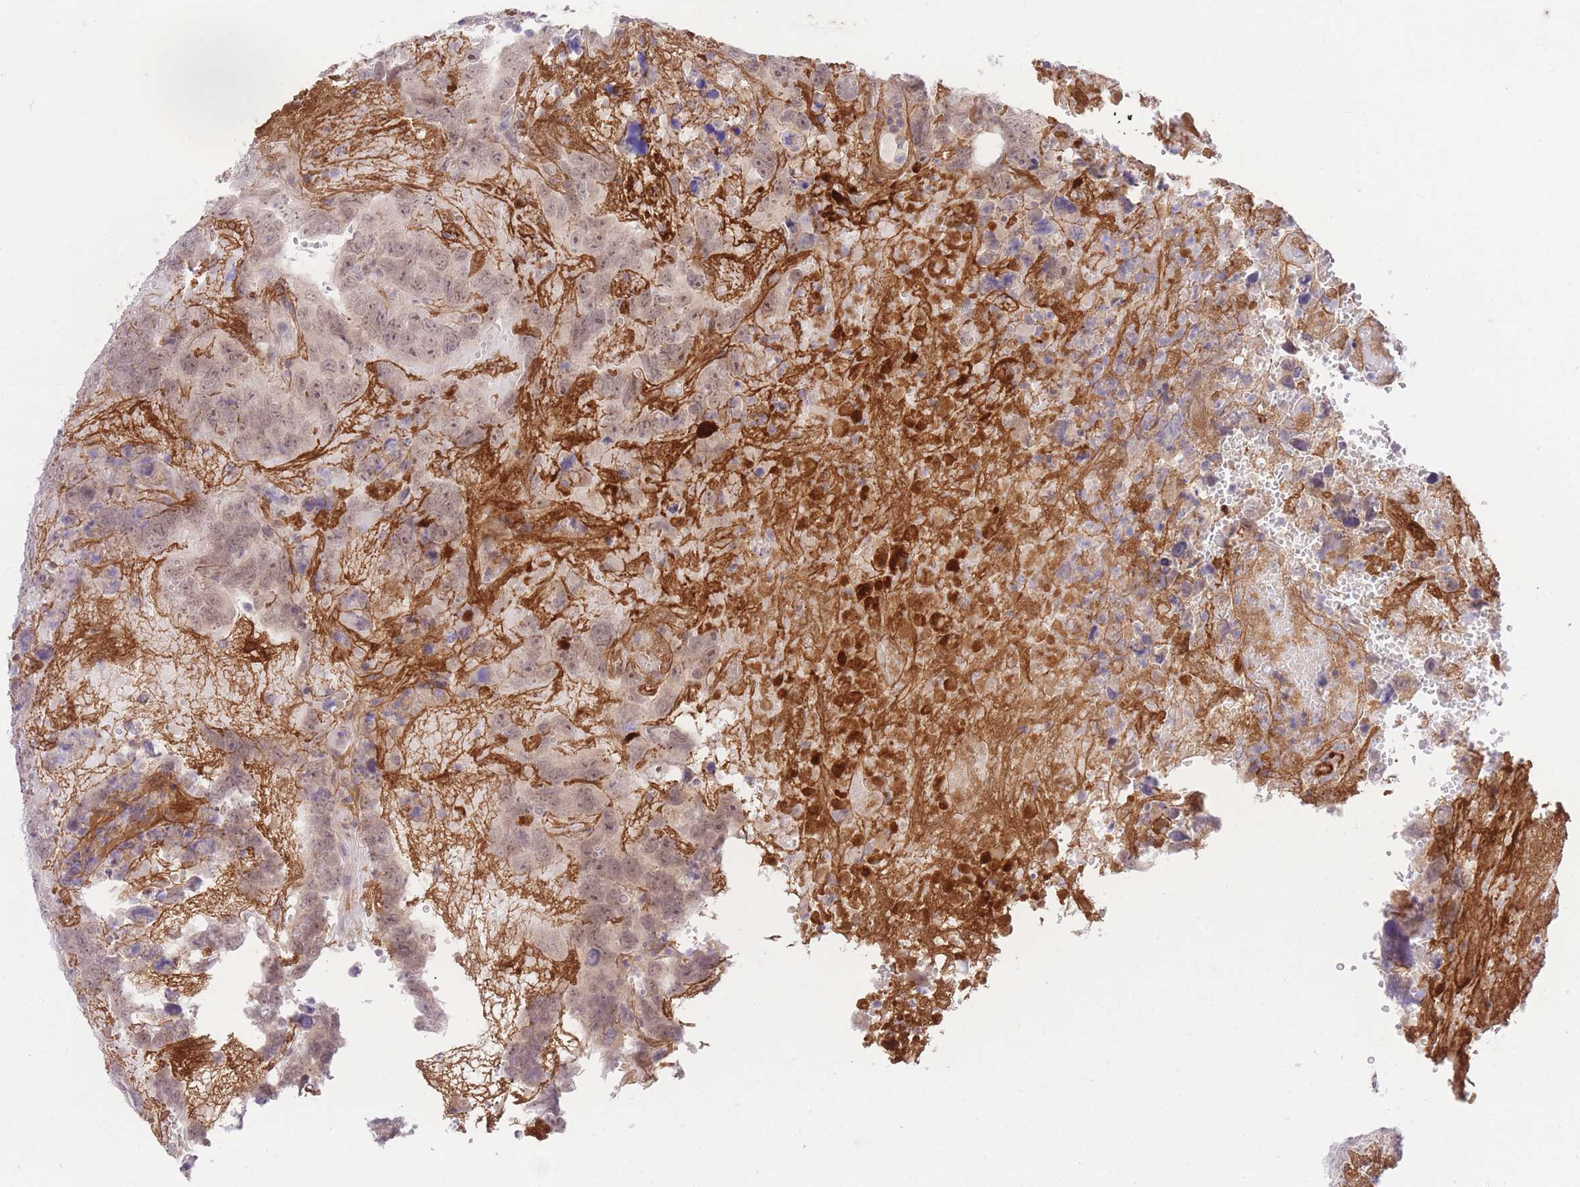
{"staining": {"intensity": "weak", "quantity": ">75%", "location": "nuclear"}, "tissue": "testis cancer", "cell_type": "Tumor cells", "image_type": "cancer", "snomed": [{"axis": "morphology", "description": "Carcinoma, Embryonal, NOS"}, {"axis": "topography", "description": "Testis"}], "caption": "Human testis cancer stained for a protein (brown) reveals weak nuclear positive positivity in about >75% of tumor cells.", "gene": "SLC25A33", "patient": {"sex": "male", "age": 45}}